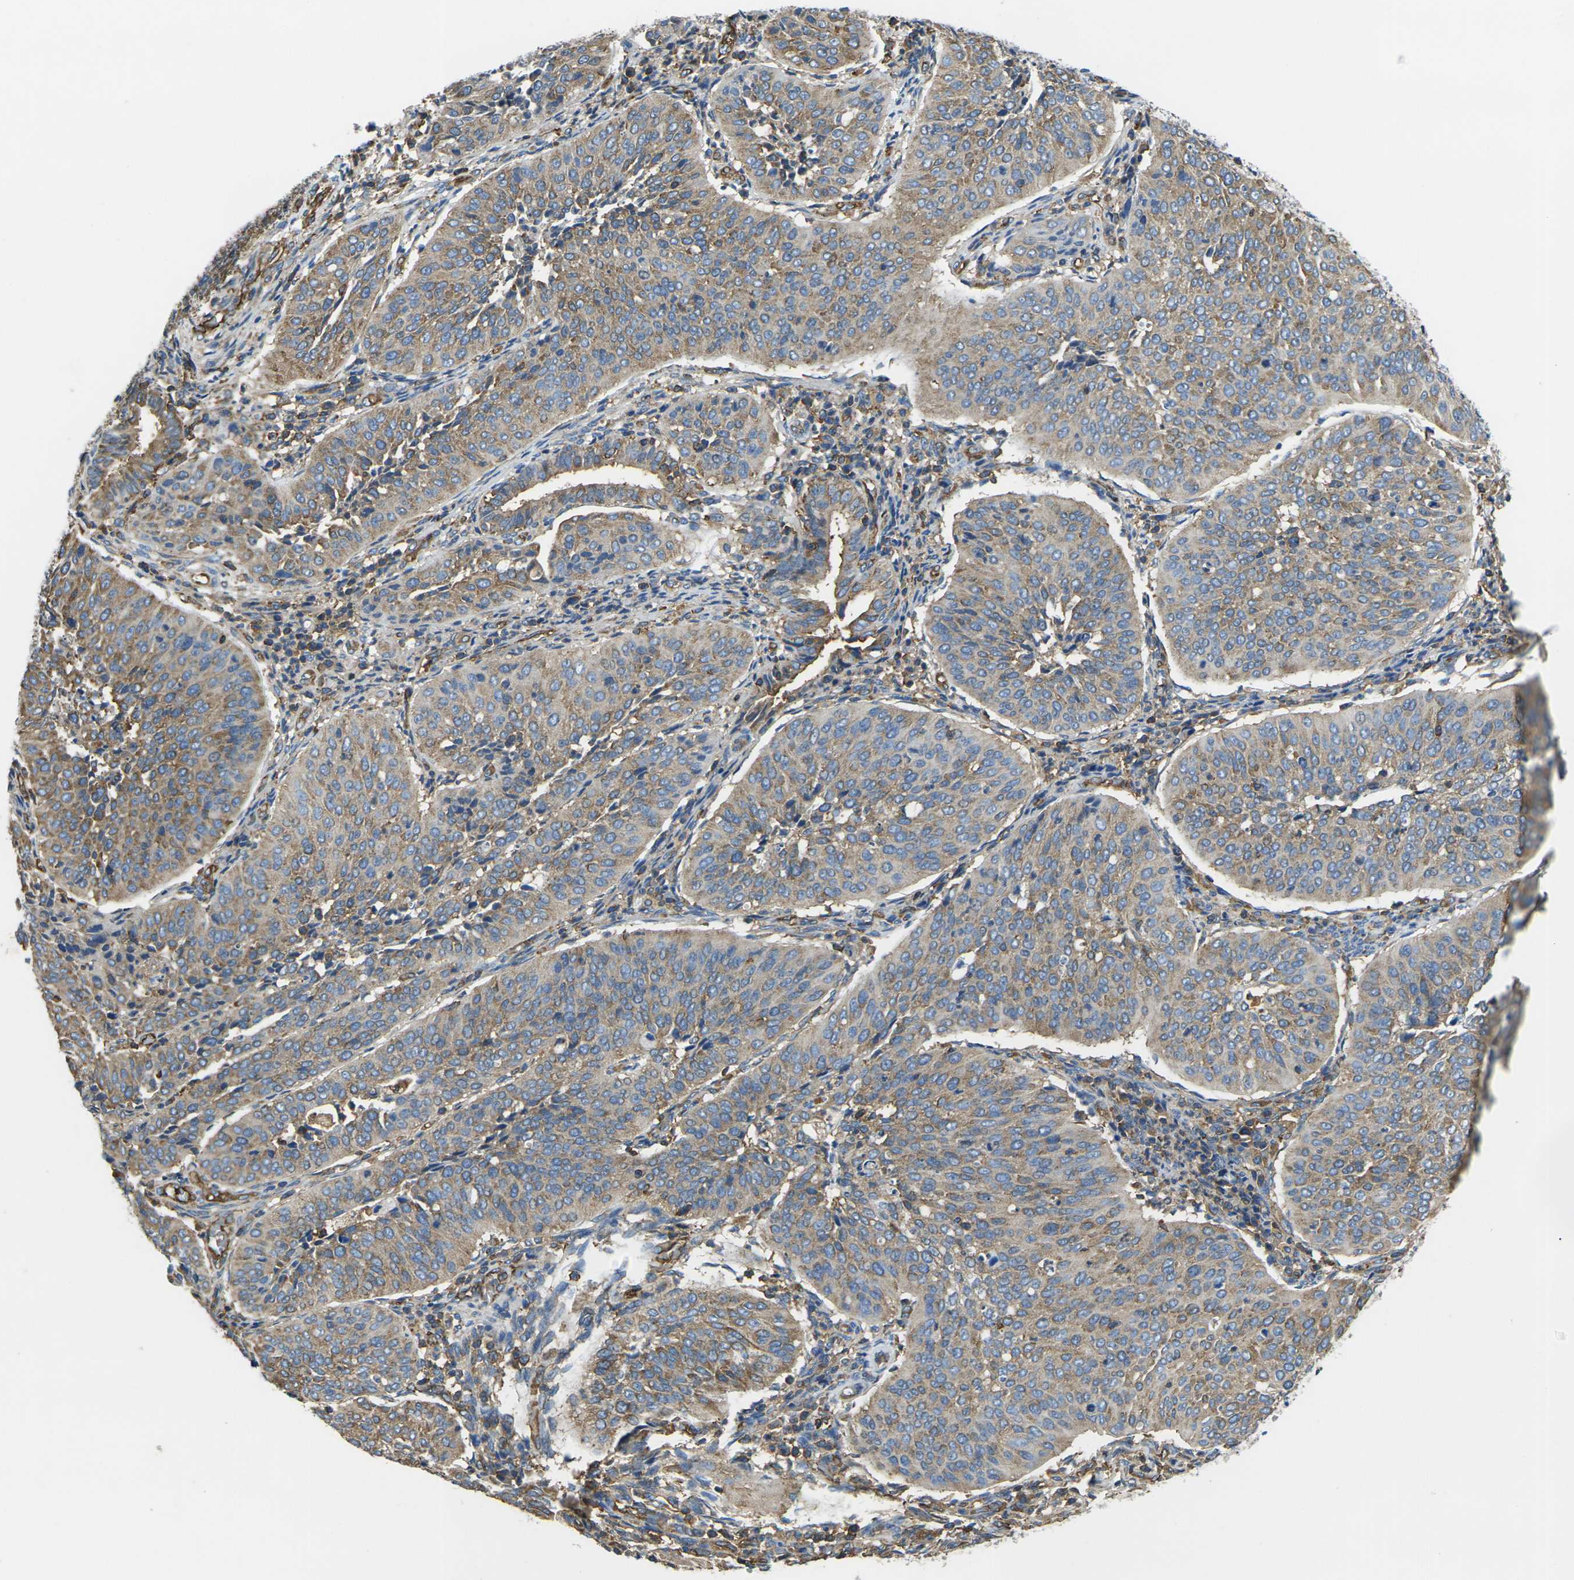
{"staining": {"intensity": "moderate", "quantity": ">75%", "location": "cytoplasmic/membranous"}, "tissue": "cervical cancer", "cell_type": "Tumor cells", "image_type": "cancer", "snomed": [{"axis": "morphology", "description": "Normal tissue, NOS"}, {"axis": "morphology", "description": "Squamous cell carcinoma, NOS"}, {"axis": "topography", "description": "Cervix"}], "caption": "Human cervical cancer stained with a protein marker shows moderate staining in tumor cells.", "gene": "FAM110D", "patient": {"sex": "female", "age": 39}}